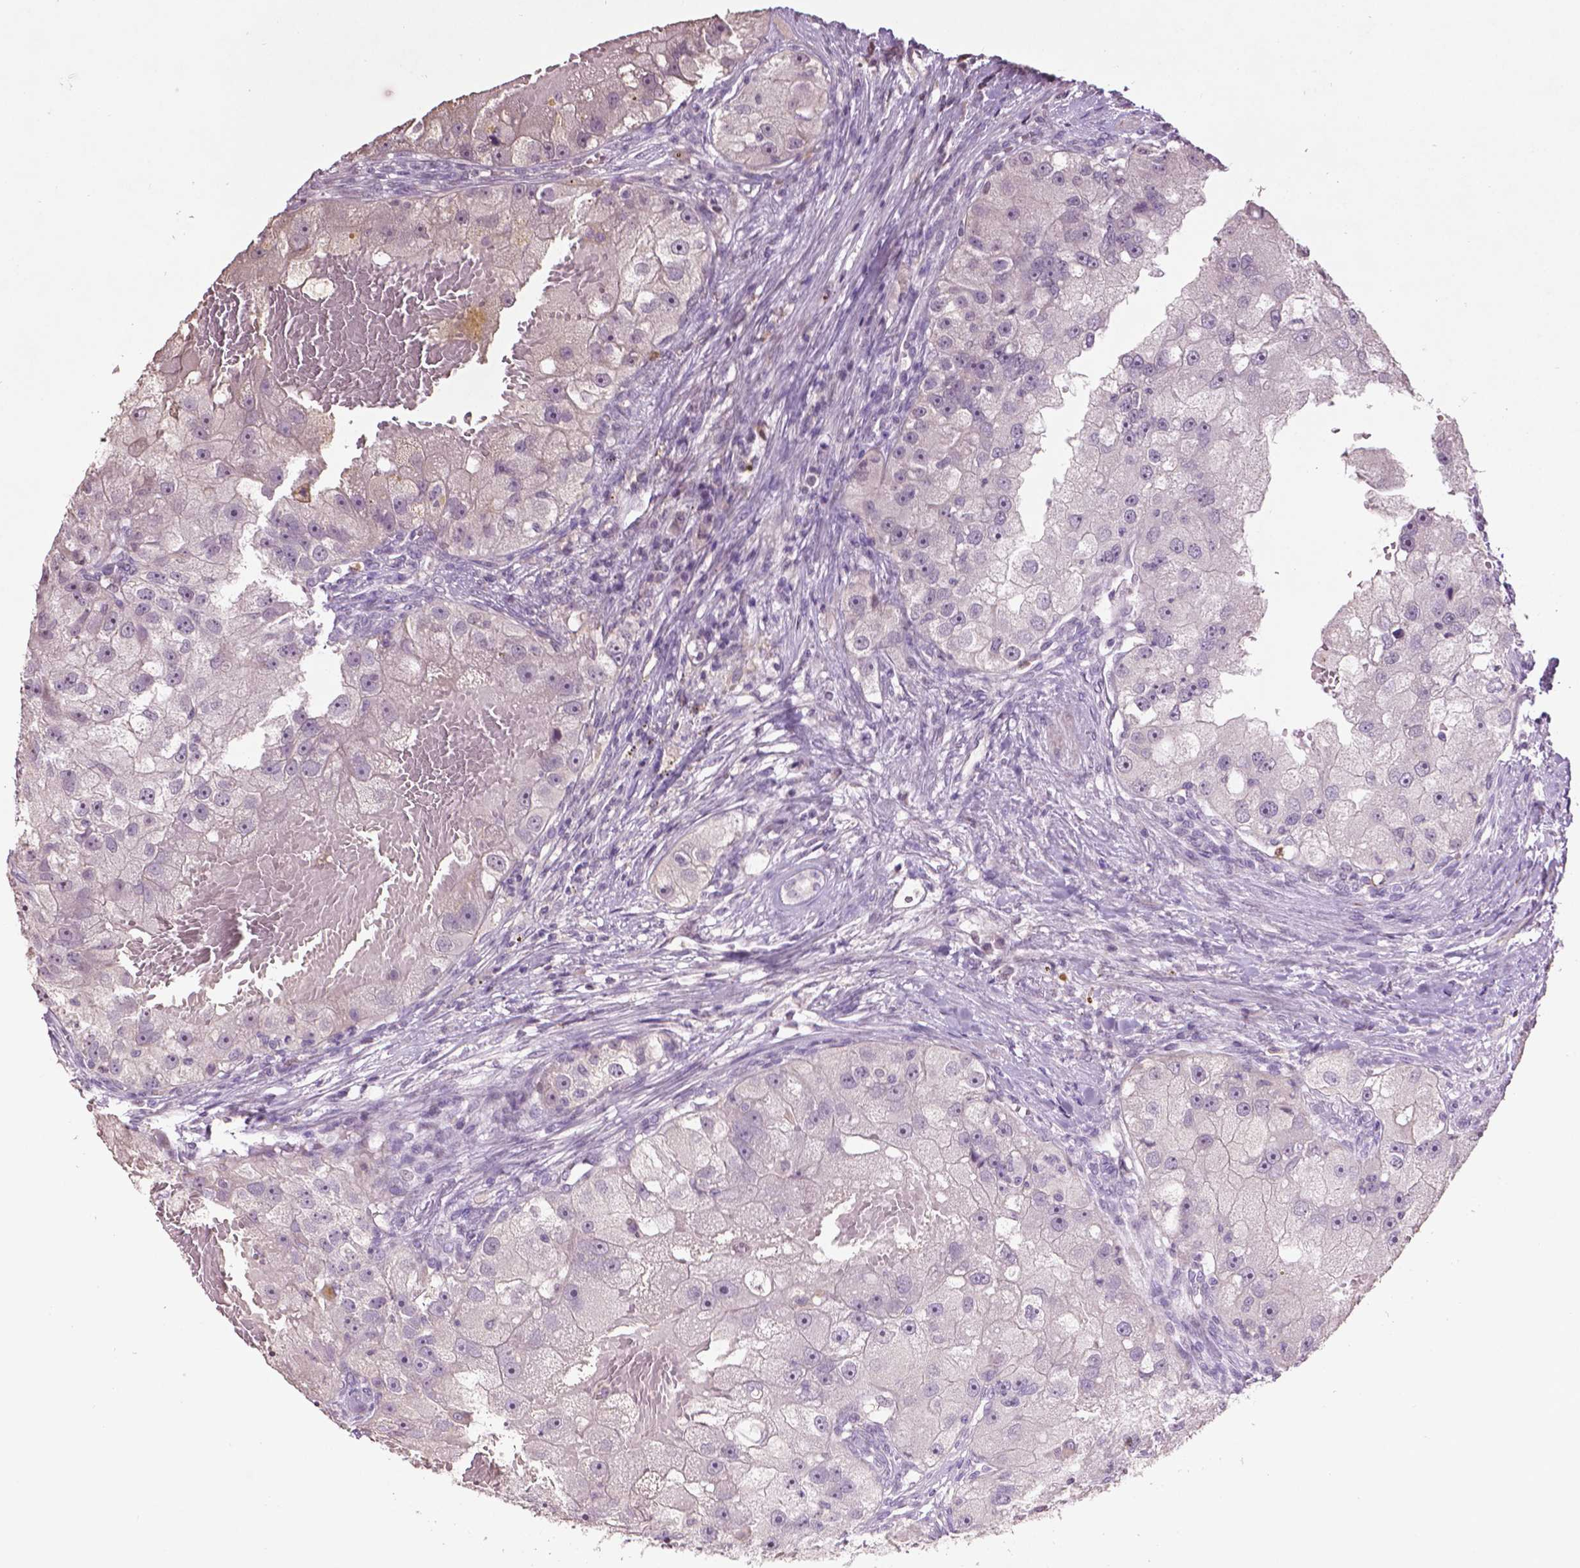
{"staining": {"intensity": "negative", "quantity": "none", "location": "none"}, "tissue": "renal cancer", "cell_type": "Tumor cells", "image_type": "cancer", "snomed": [{"axis": "morphology", "description": "Adenocarcinoma, NOS"}, {"axis": "topography", "description": "Kidney"}], "caption": "Immunohistochemical staining of human renal adenocarcinoma demonstrates no significant positivity in tumor cells. (Stains: DAB IHC with hematoxylin counter stain, Microscopy: brightfield microscopy at high magnification).", "gene": "NTNG2", "patient": {"sex": "male", "age": 63}}